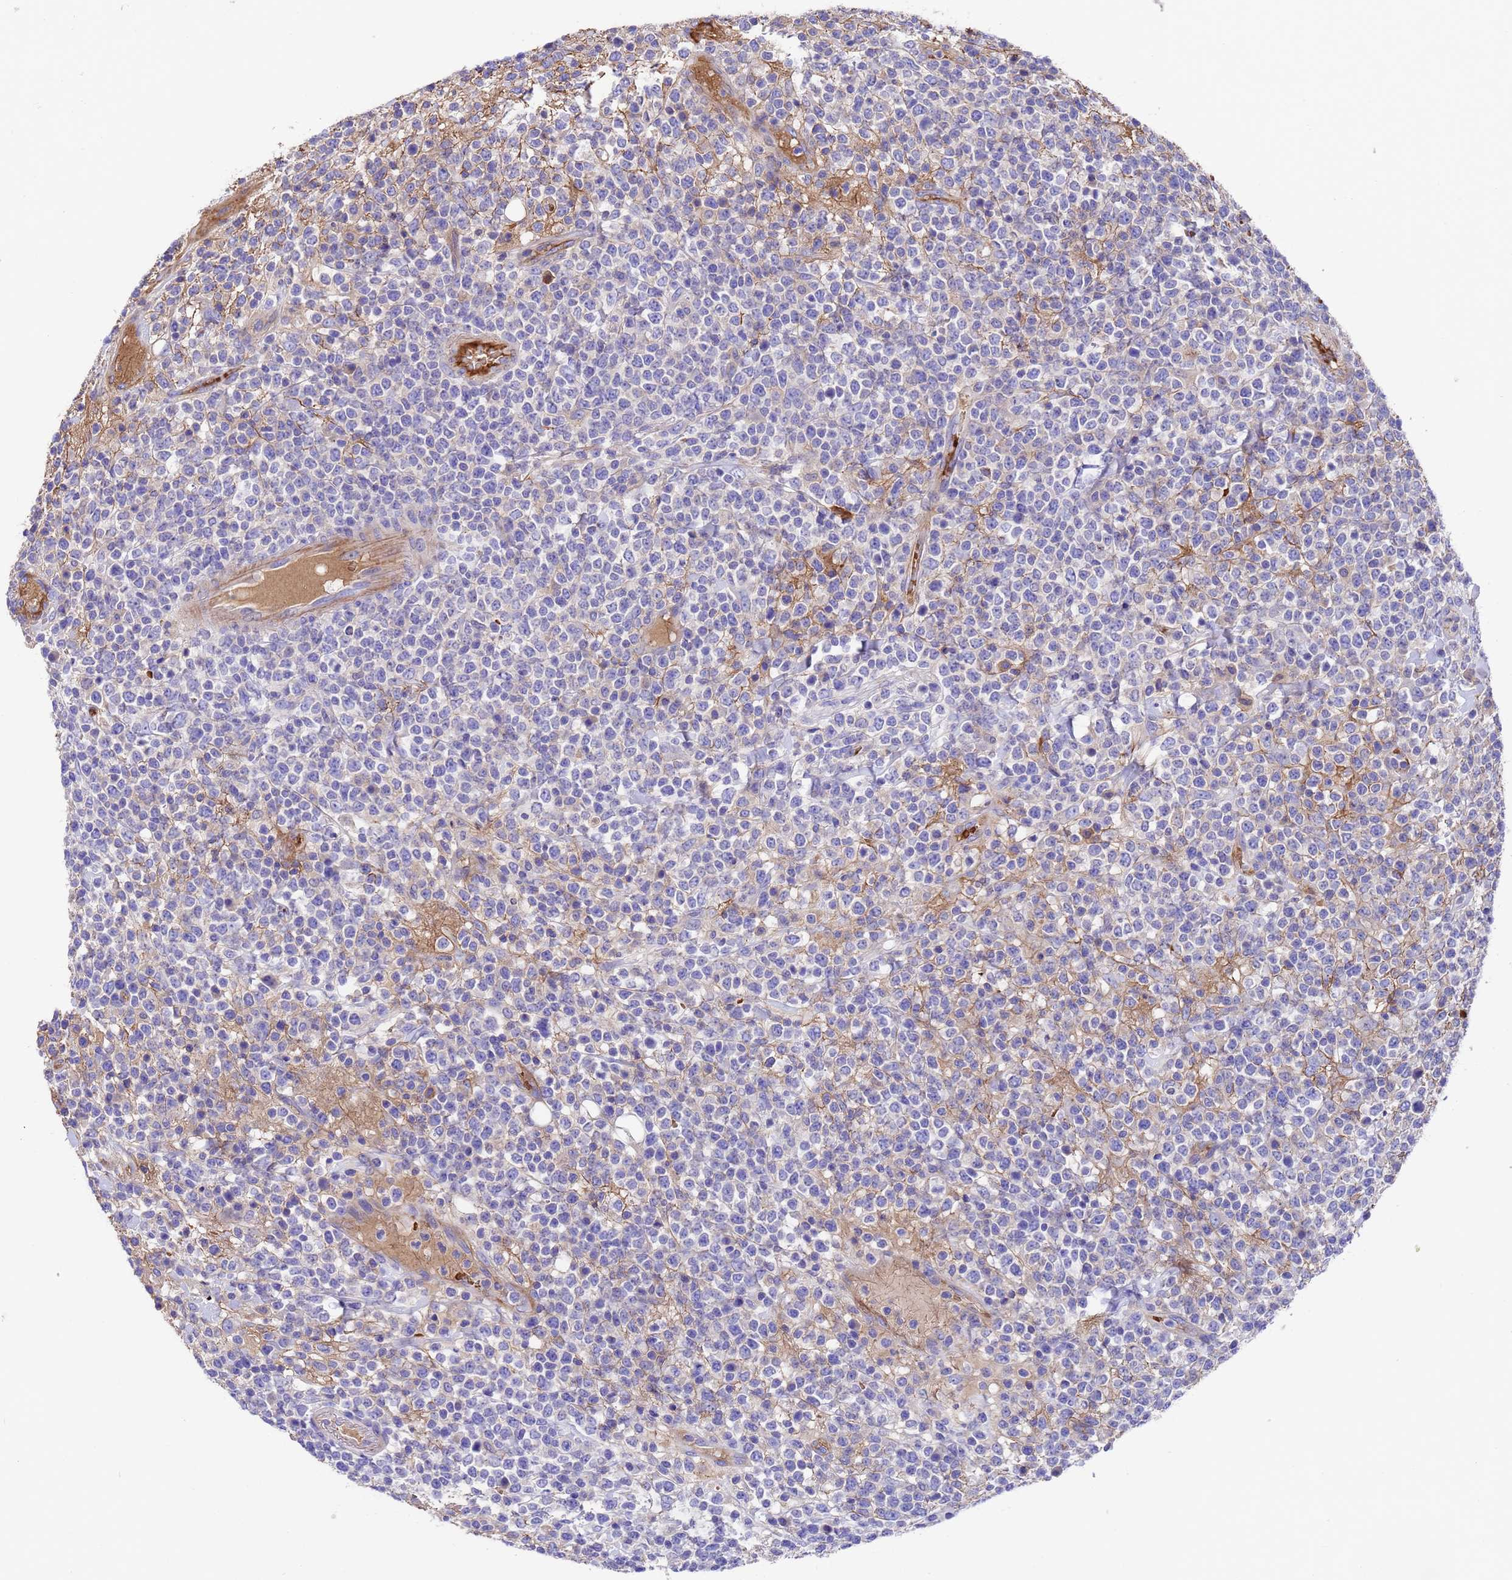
{"staining": {"intensity": "negative", "quantity": "none", "location": "none"}, "tissue": "lymphoma", "cell_type": "Tumor cells", "image_type": "cancer", "snomed": [{"axis": "morphology", "description": "Malignant lymphoma, non-Hodgkin's type, High grade"}, {"axis": "topography", "description": "Colon"}], "caption": "This is an immunohistochemistry (IHC) photomicrograph of lymphoma. There is no expression in tumor cells.", "gene": "ELP6", "patient": {"sex": "female", "age": 53}}